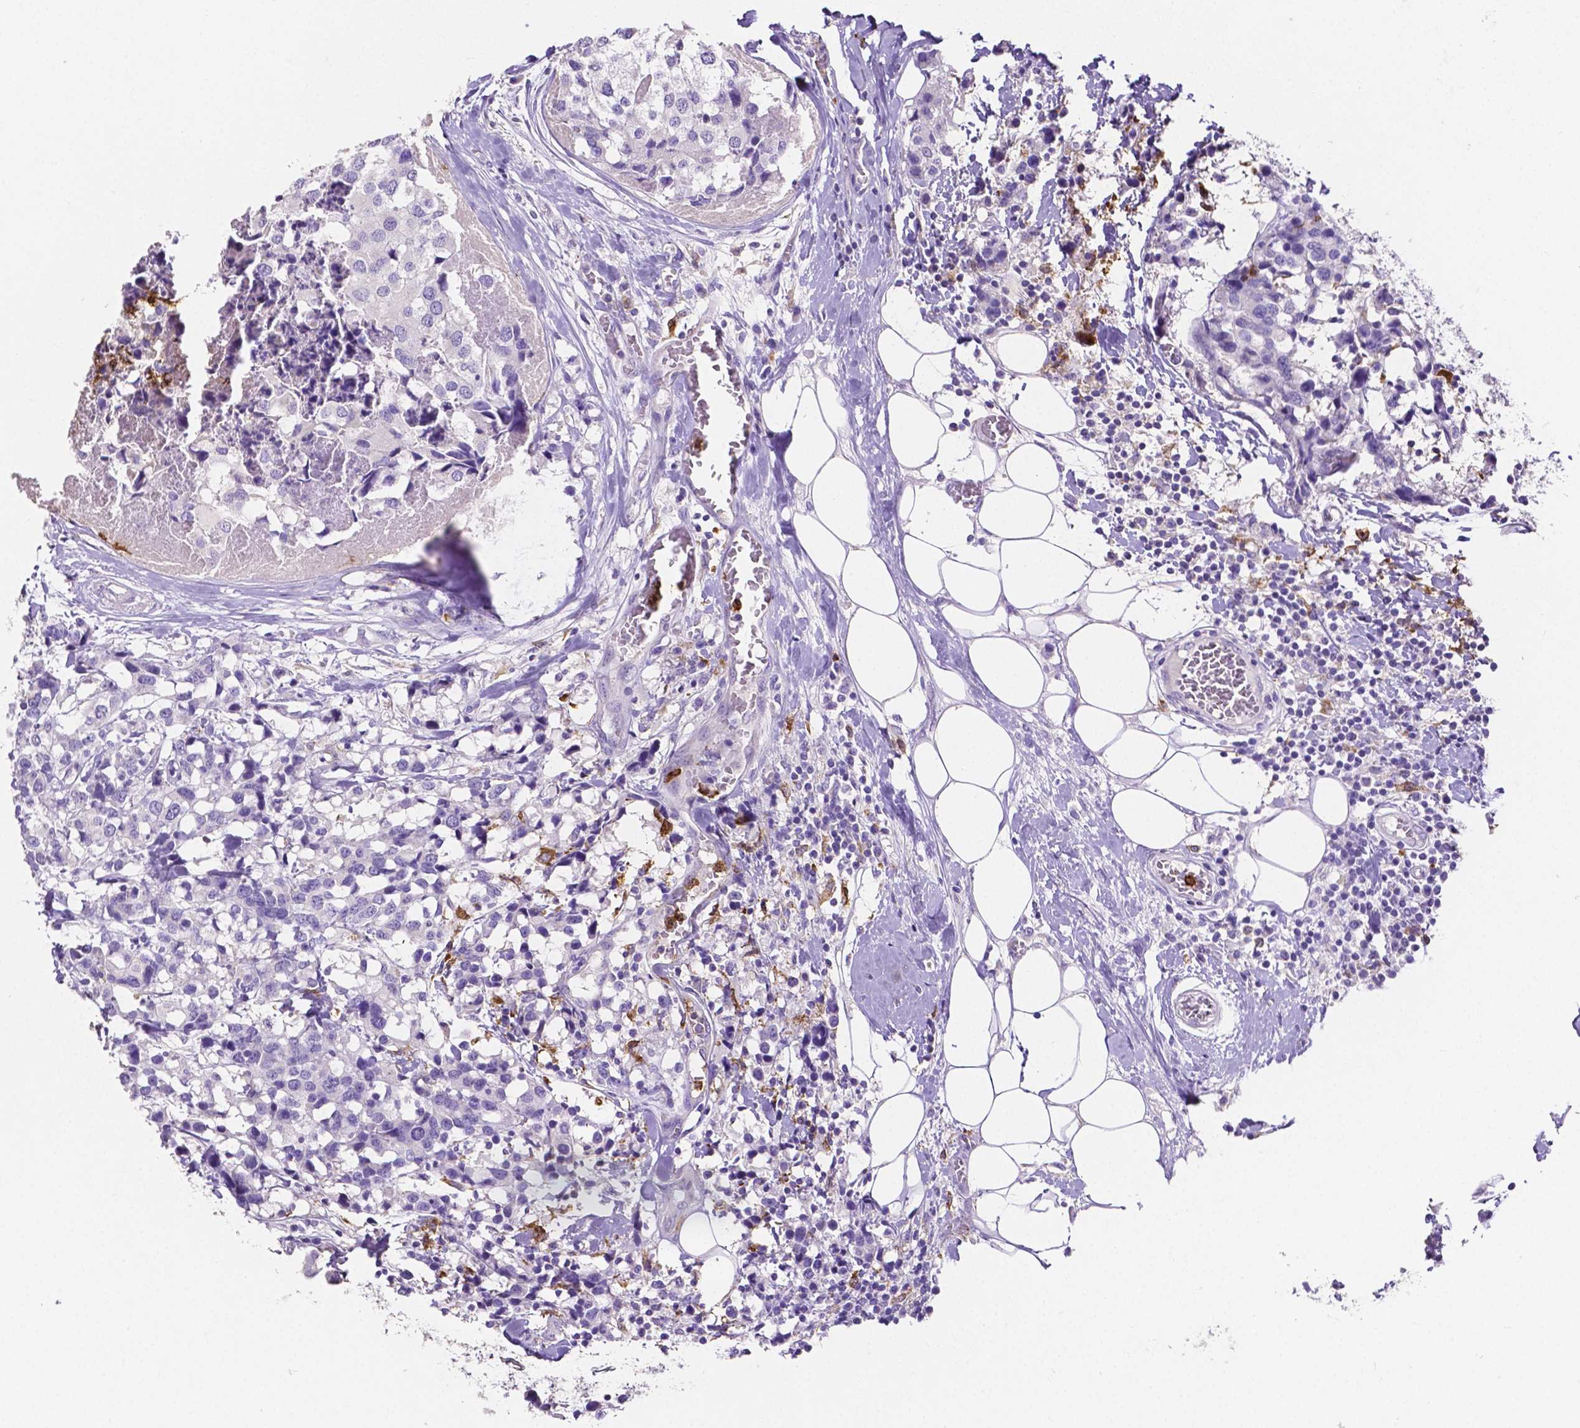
{"staining": {"intensity": "negative", "quantity": "none", "location": "none"}, "tissue": "breast cancer", "cell_type": "Tumor cells", "image_type": "cancer", "snomed": [{"axis": "morphology", "description": "Lobular carcinoma"}, {"axis": "topography", "description": "Breast"}], "caption": "The image demonstrates no significant expression in tumor cells of breast lobular carcinoma.", "gene": "MMP9", "patient": {"sex": "female", "age": 59}}